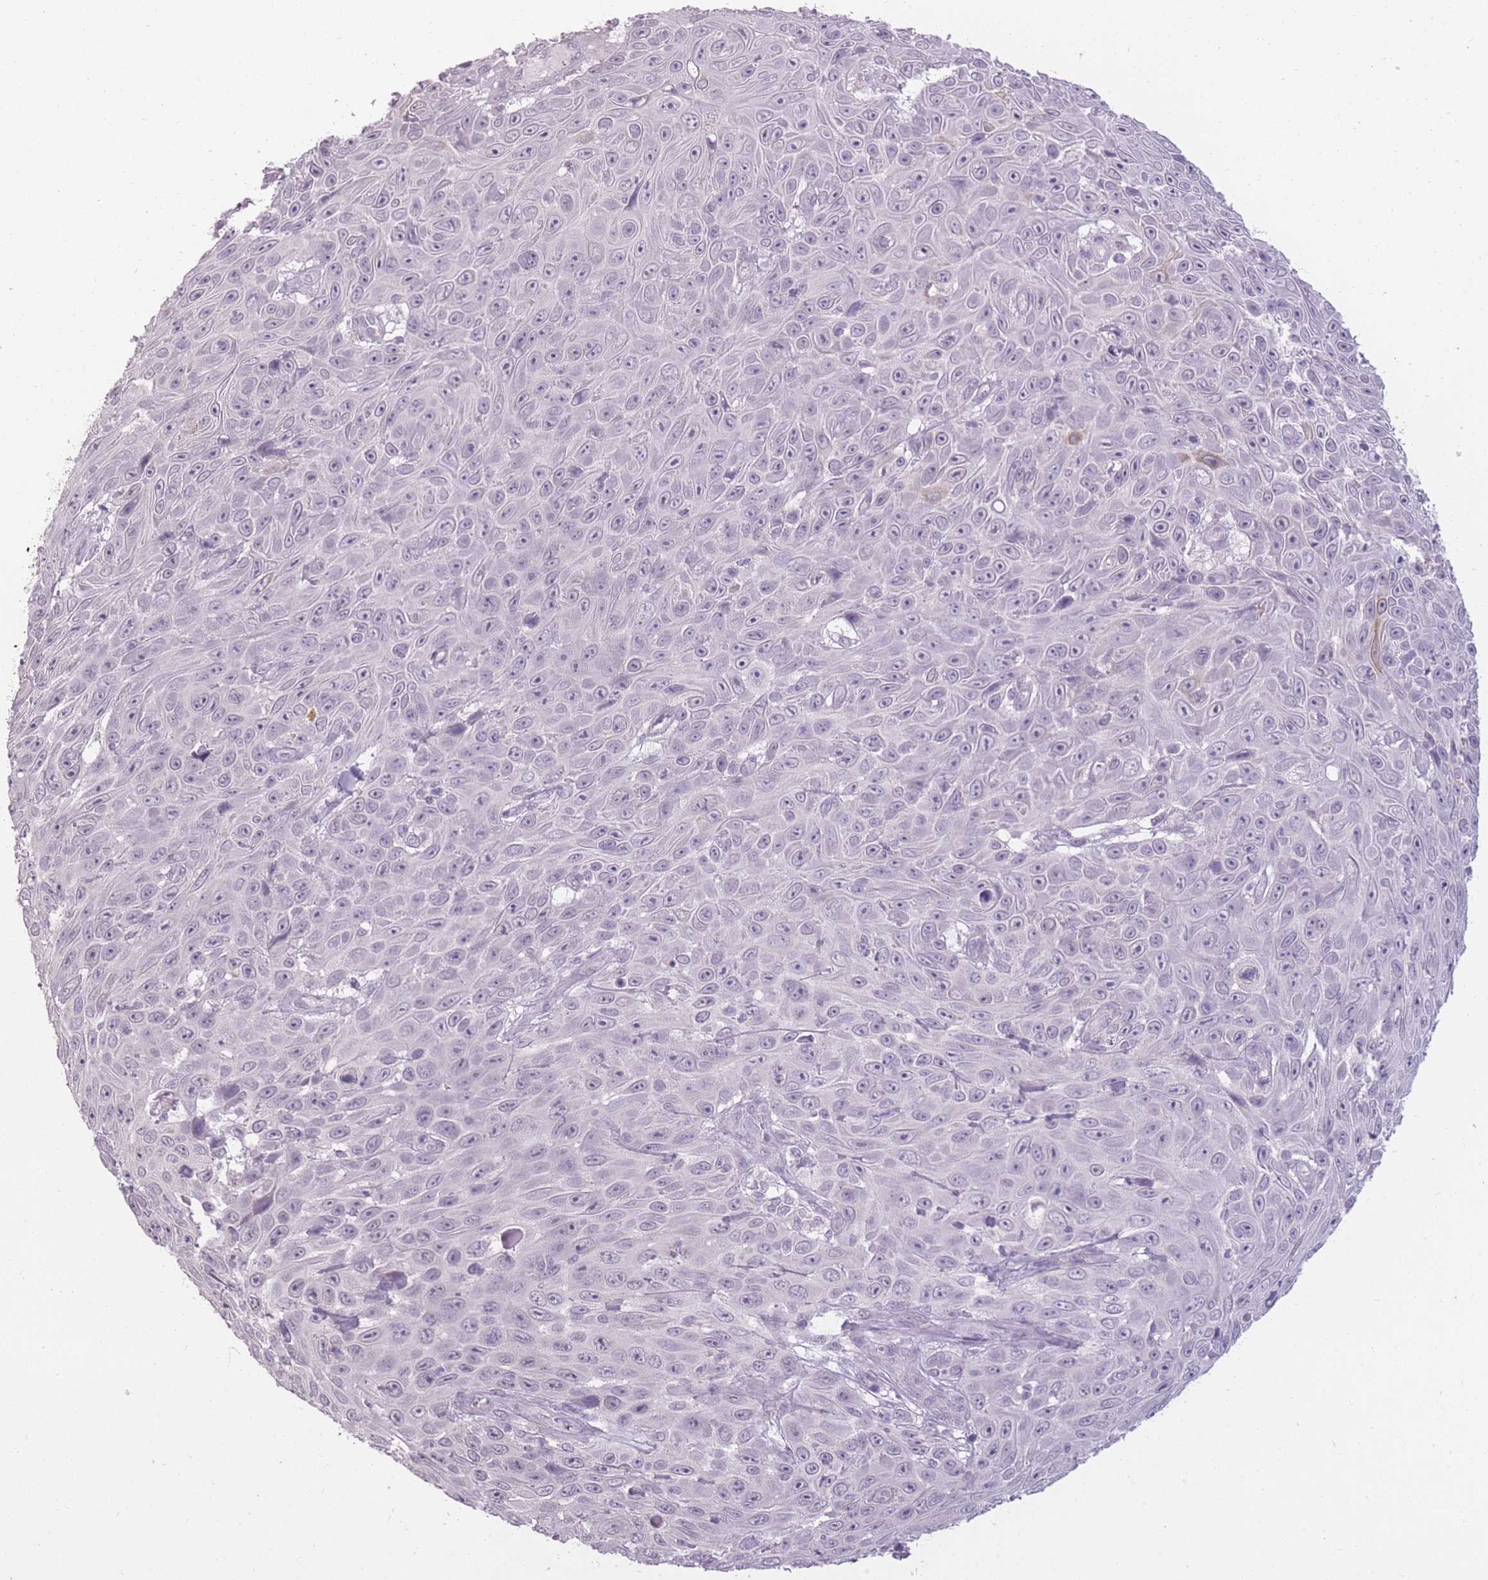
{"staining": {"intensity": "negative", "quantity": "none", "location": "none"}, "tissue": "skin cancer", "cell_type": "Tumor cells", "image_type": "cancer", "snomed": [{"axis": "morphology", "description": "Squamous cell carcinoma, NOS"}, {"axis": "topography", "description": "Skin"}], "caption": "High magnification brightfield microscopy of skin cancer (squamous cell carcinoma) stained with DAB (3,3'-diaminobenzidine) (brown) and counterstained with hematoxylin (blue): tumor cells show no significant expression.", "gene": "ZBTB24", "patient": {"sex": "male", "age": 82}}